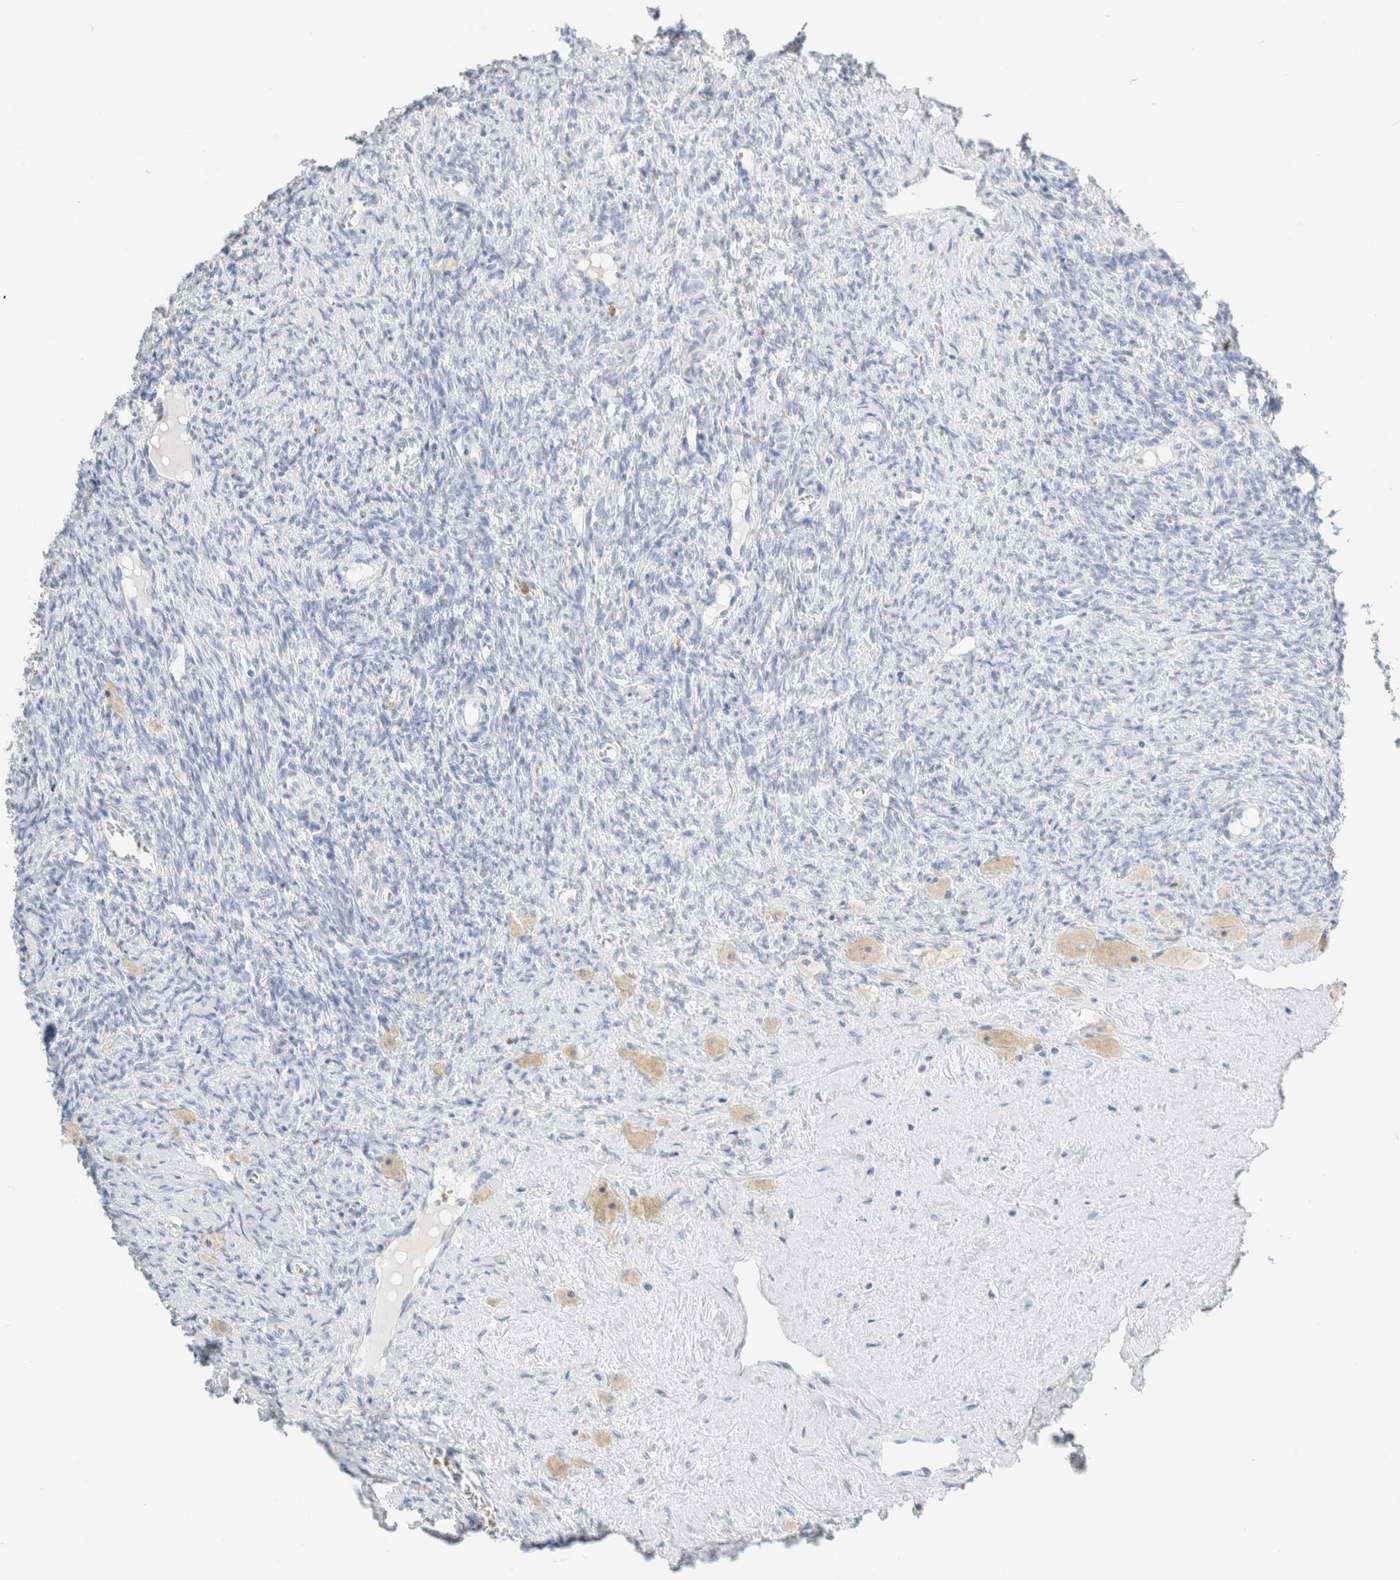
{"staining": {"intensity": "moderate", "quantity": "<25%", "location": "cytoplasmic/membranous"}, "tissue": "ovary", "cell_type": "Follicle cells", "image_type": "normal", "snomed": [{"axis": "morphology", "description": "Normal tissue, NOS"}, {"axis": "topography", "description": "Ovary"}], "caption": "Moderate cytoplasmic/membranous positivity for a protein is seen in about <25% of follicle cells of benign ovary using IHC.", "gene": "ARG1", "patient": {"sex": "female", "age": 41}}